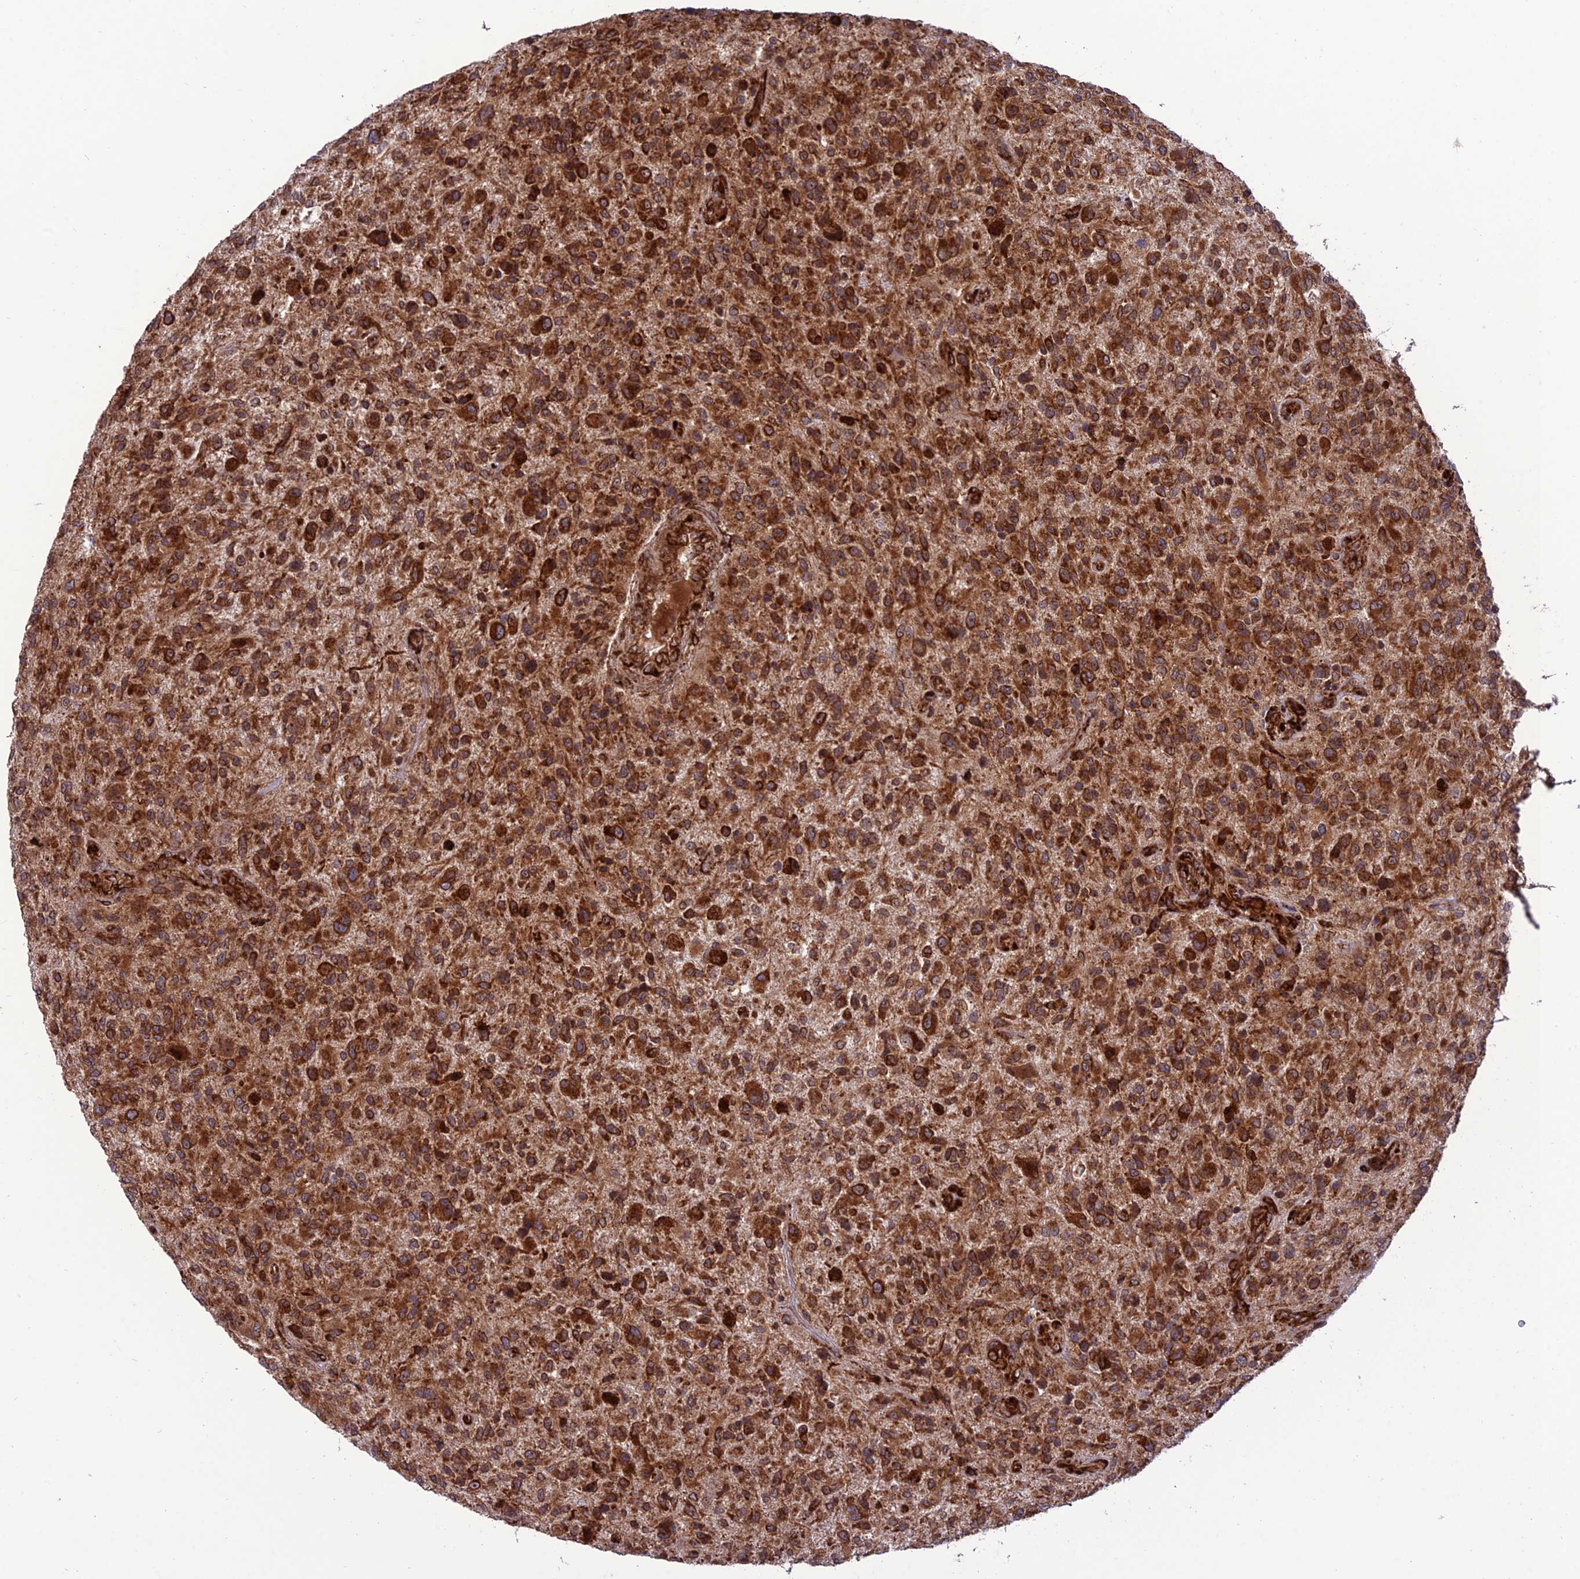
{"staining": {"intensity": "strong", "quantity": ">75%", "location": "cytoplasmic/membranous"}, "tissue": "glioma", "cell_type": "Tumor cells", "image_type": "cancer", "snomed": [{"axis": "morphology", "description": "Glioma, malignant, High grade"}, {"axis": "topography", "description": "Brain"}], "caption": "Immunohistochemical staining of high-grade glioma (malignant) exhibits strong cytoplasmic/membranous protein expression in about >75% of tumor cells.", "gene": "CRTAP", "patient": {"sex": "male", "age": 47}}